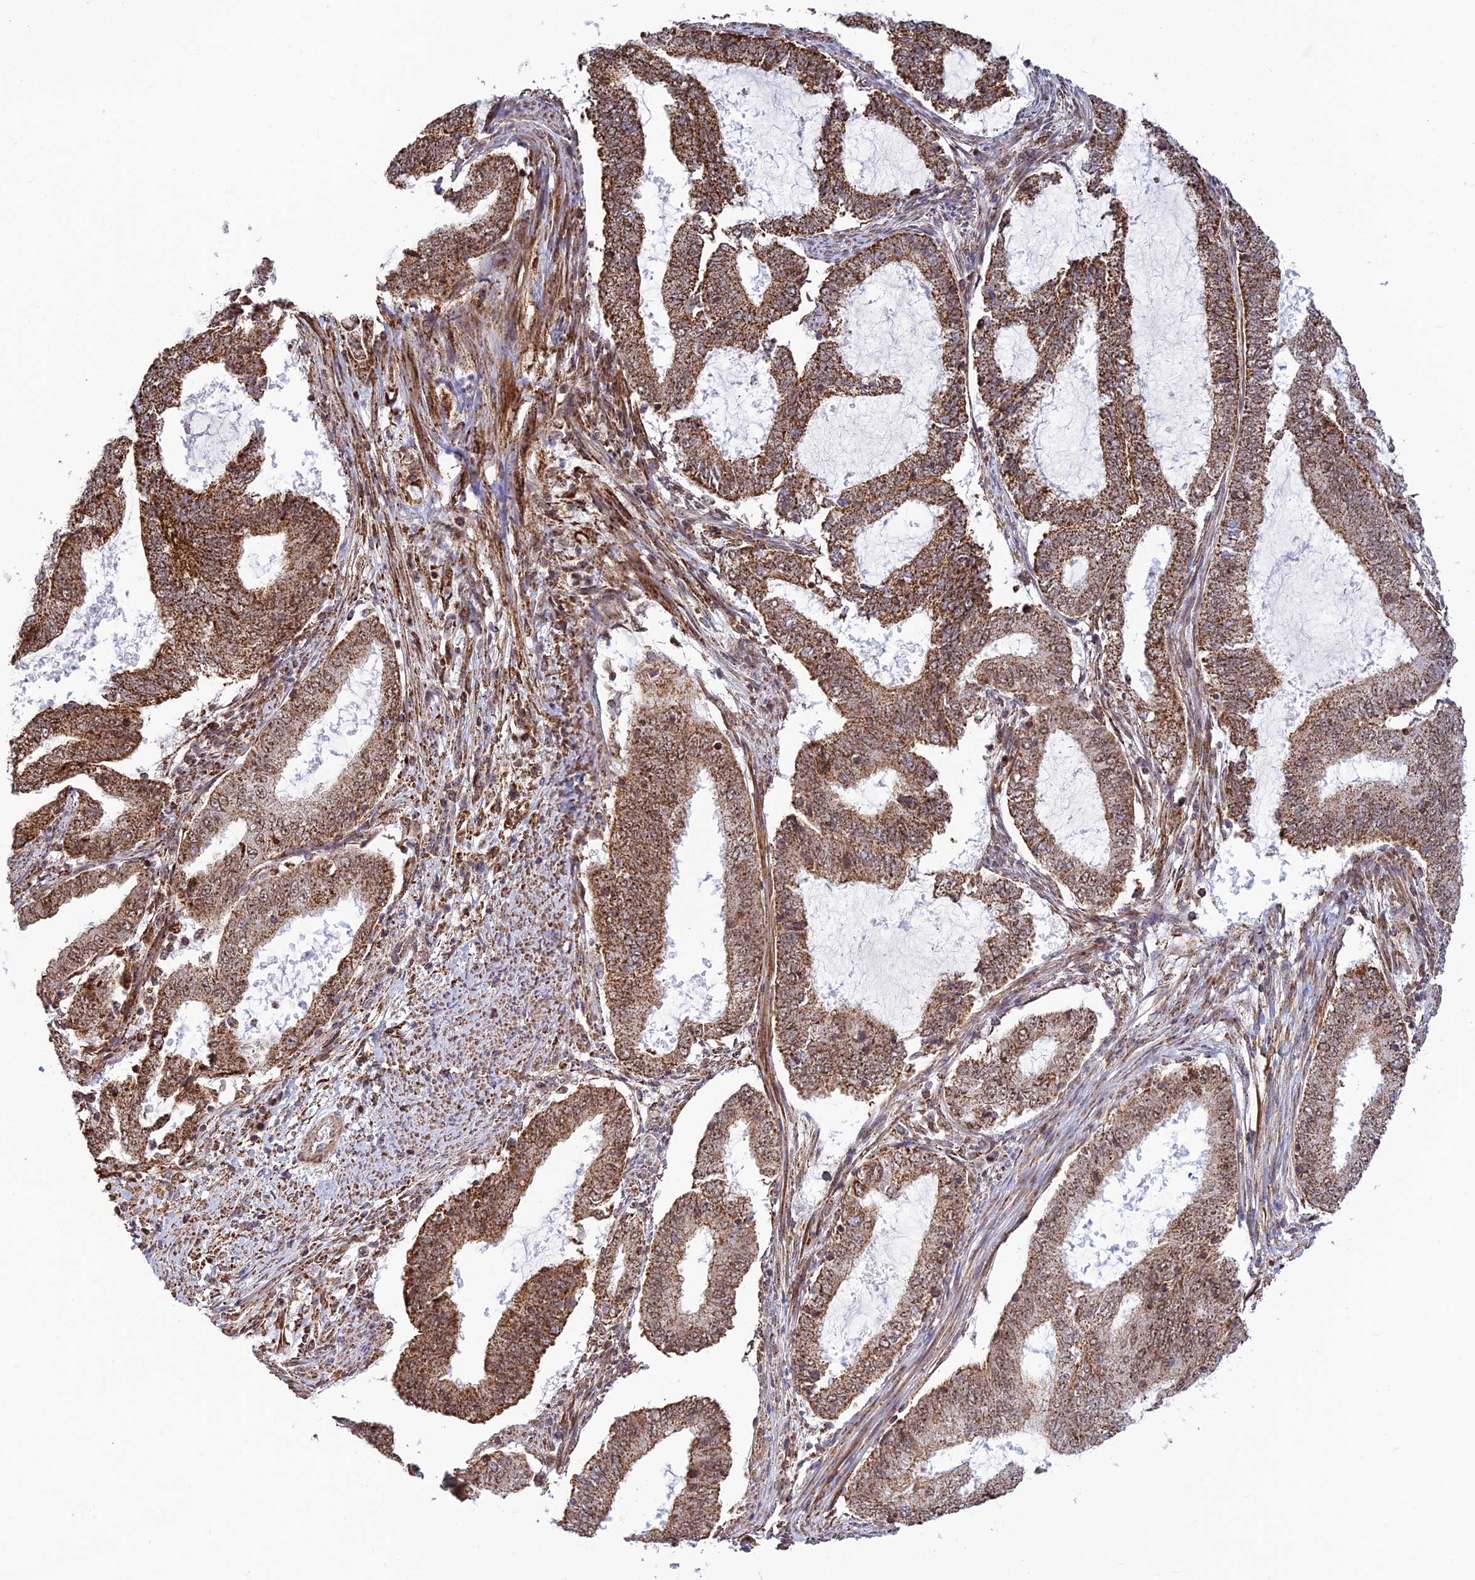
{"staining": {"intensity": "moderate", "quantity": ">75%", "location": "cytoplasmic/membranous"}, "tissue": "endometrial cancer", "cell_type": "Tumor cells", "image_type": "cancer", "snomed": [{"axis": "morphology", "description": "Adenocarcinoma, NOS"}, {"axis": "topography", "description": "Endometrium"}], "caption": "Immunohistochemical staining of human endometrial cancer (adenocarcinoma) exhibits medium levels of moderate cytoplasmic/membranous staining in approximately >75% of tumor cells. (Stains: DAB (3,3'-diaminobenzidine) in brown, nuclei in blue, Microscopy: brightfield microscopy at high magnification).", "gene": "POLR1G", "patient": {"sex": "female", "age": 51}}